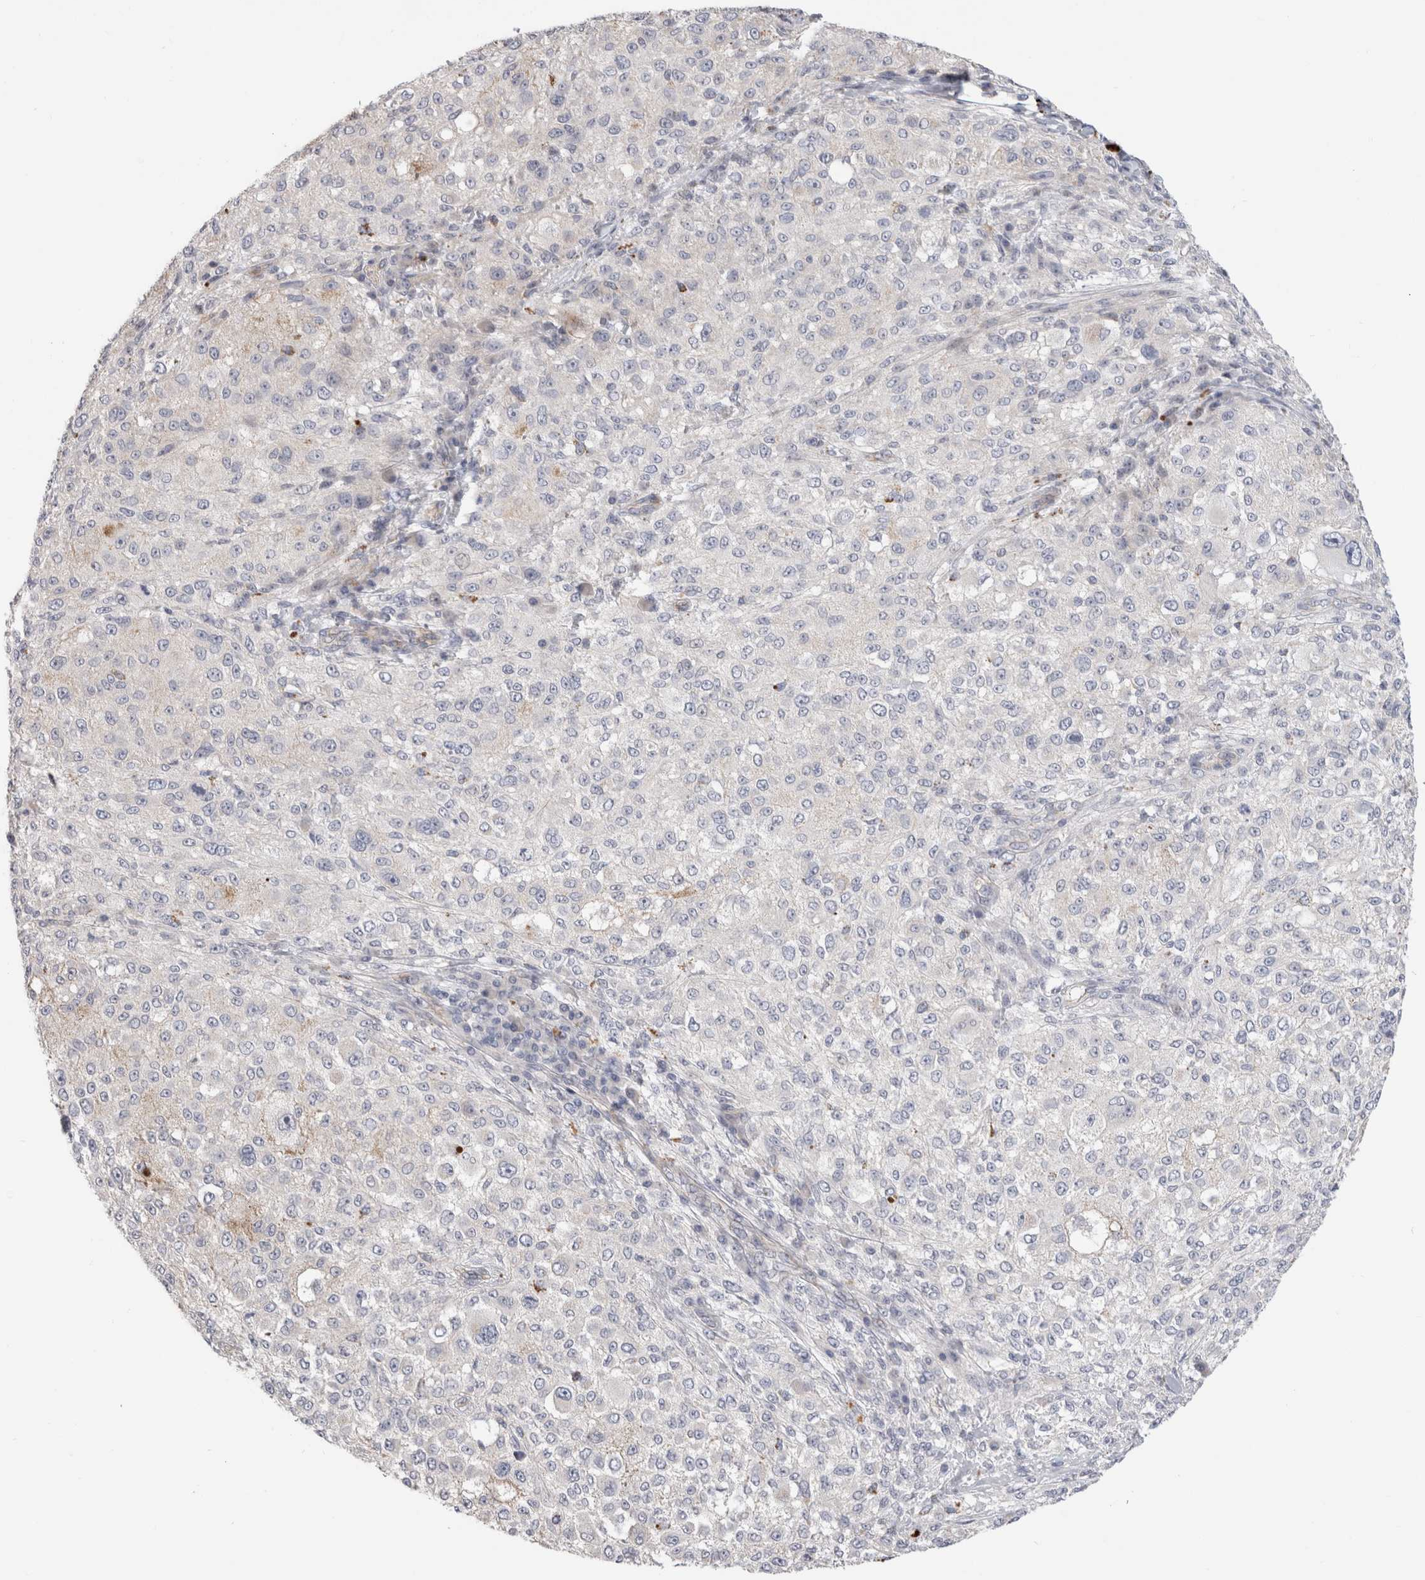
{"staining": {"intensity": "negative", "quantity": "none", "location": "none"}, "tissue": "melanoma", "cell_type": "Tumor cells", "image_type": "cancer", "snomed": [{"axis": "morphology", "description": "Necrosis, NOS"}, {"axis": "morphology", "description": "Malignant melanoma, NOS"}, {"axis": "topography", "description": "Skin"}], "caption": "DAB (3,3'-diaminobenzidine) immunohistochemical staining of human malignant melanoma demonstrates no significant staining in tumor cells. (Stains: DAB immunohistochemistry (IHC) with hematoxylin counter stain, Microscopy: brightfield microscopy at high magnification).", "gene": "AFP", "patient": {"sex": "female", "age": 87}}